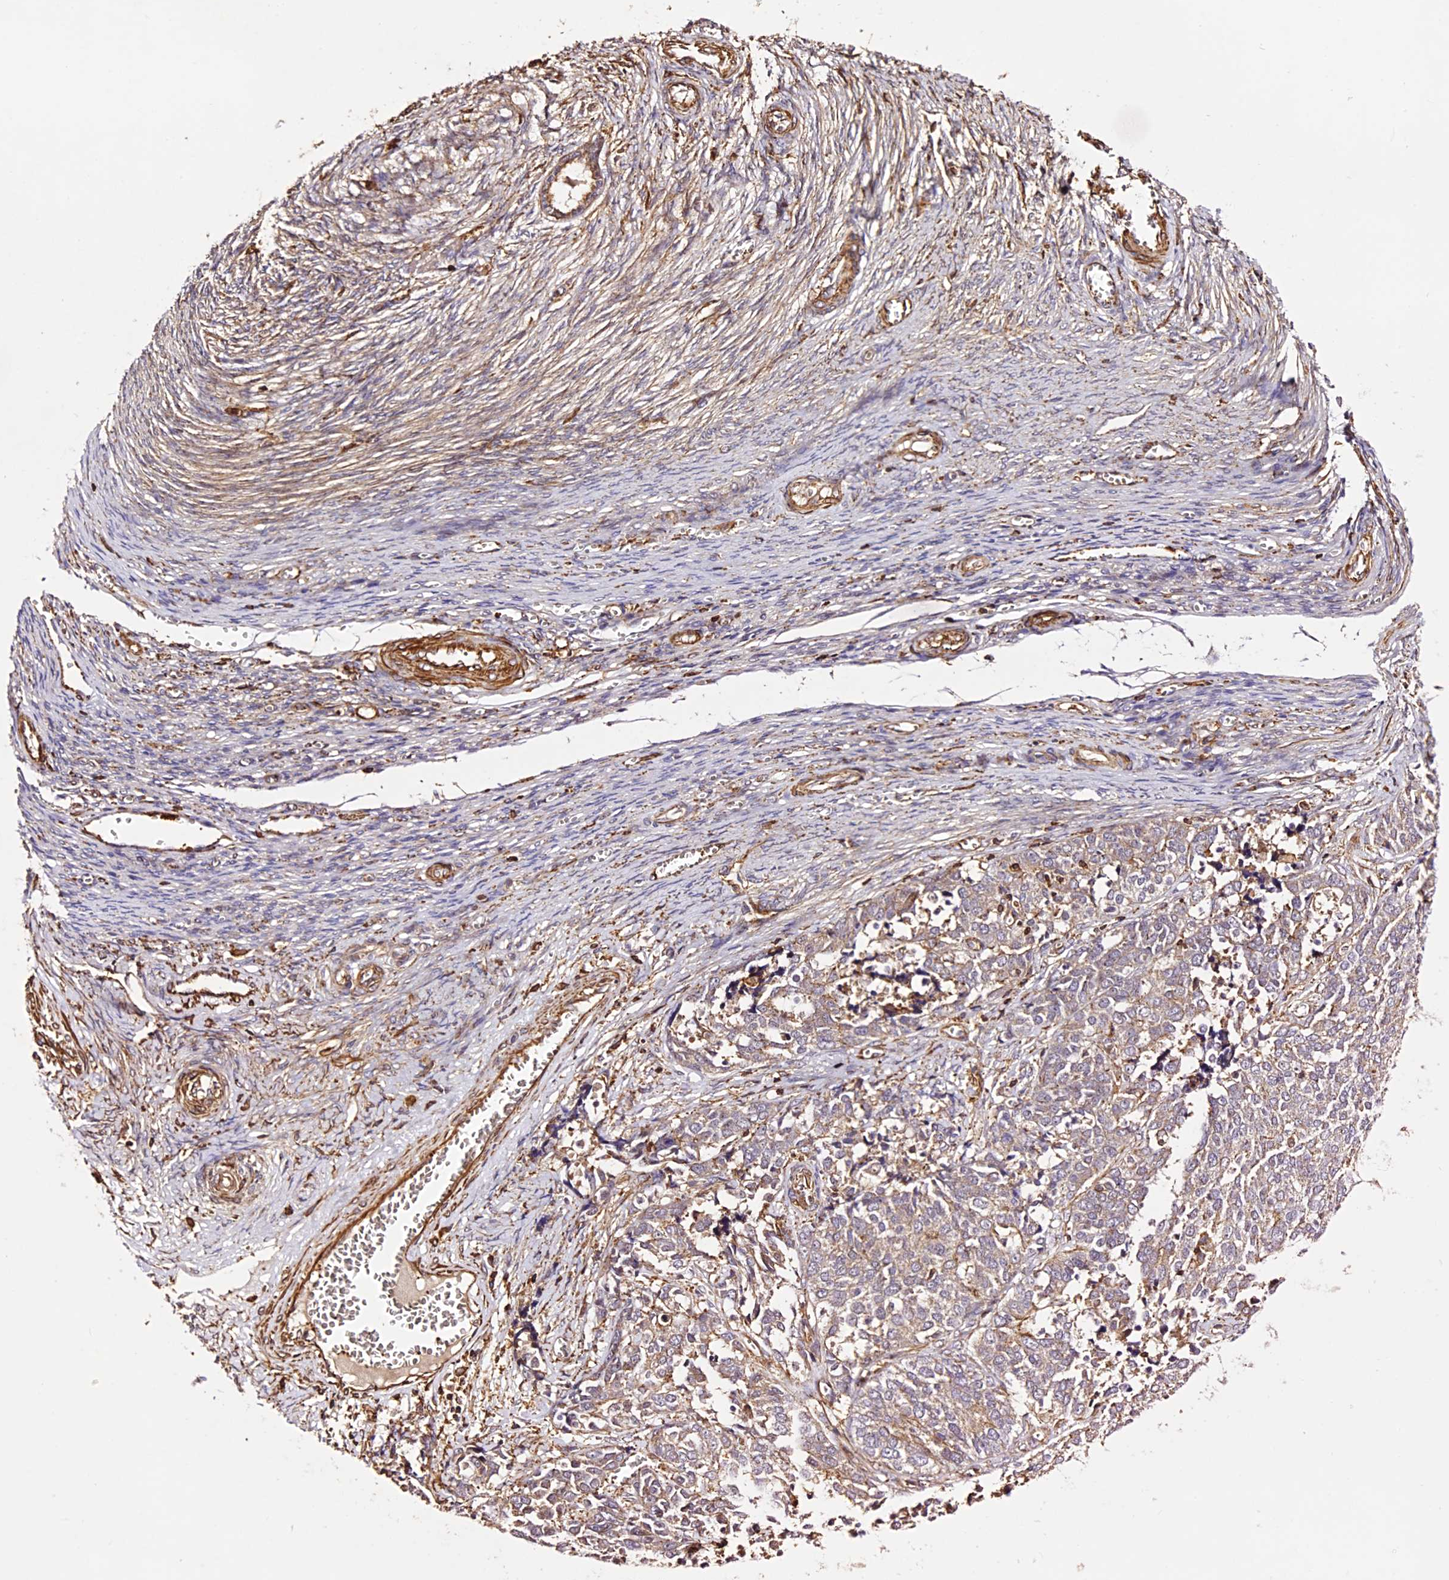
{"staining": {"intensity": "weak", "quantity": "25%-75%", "location": "cytoplasmic/membranous"}, "tissue": "ovarian cancer", "cell_type": "Tumor cells", "image_type": "cancer", "snomed": [{"axis": "morphology", "description": "Cystadenocarcinoma, serous, NOS"}, {"axis": "topography", "description": "Ovary"}], "caption": "Protein staining of ovarian cancer (serous cystadenocarcinoma) tissue displays weak cytoplasmic/membranous expression in about 25%-75% of tumor cells.", "gene": "RAPSN", "patient": {"sex": "female", "age": 44}}